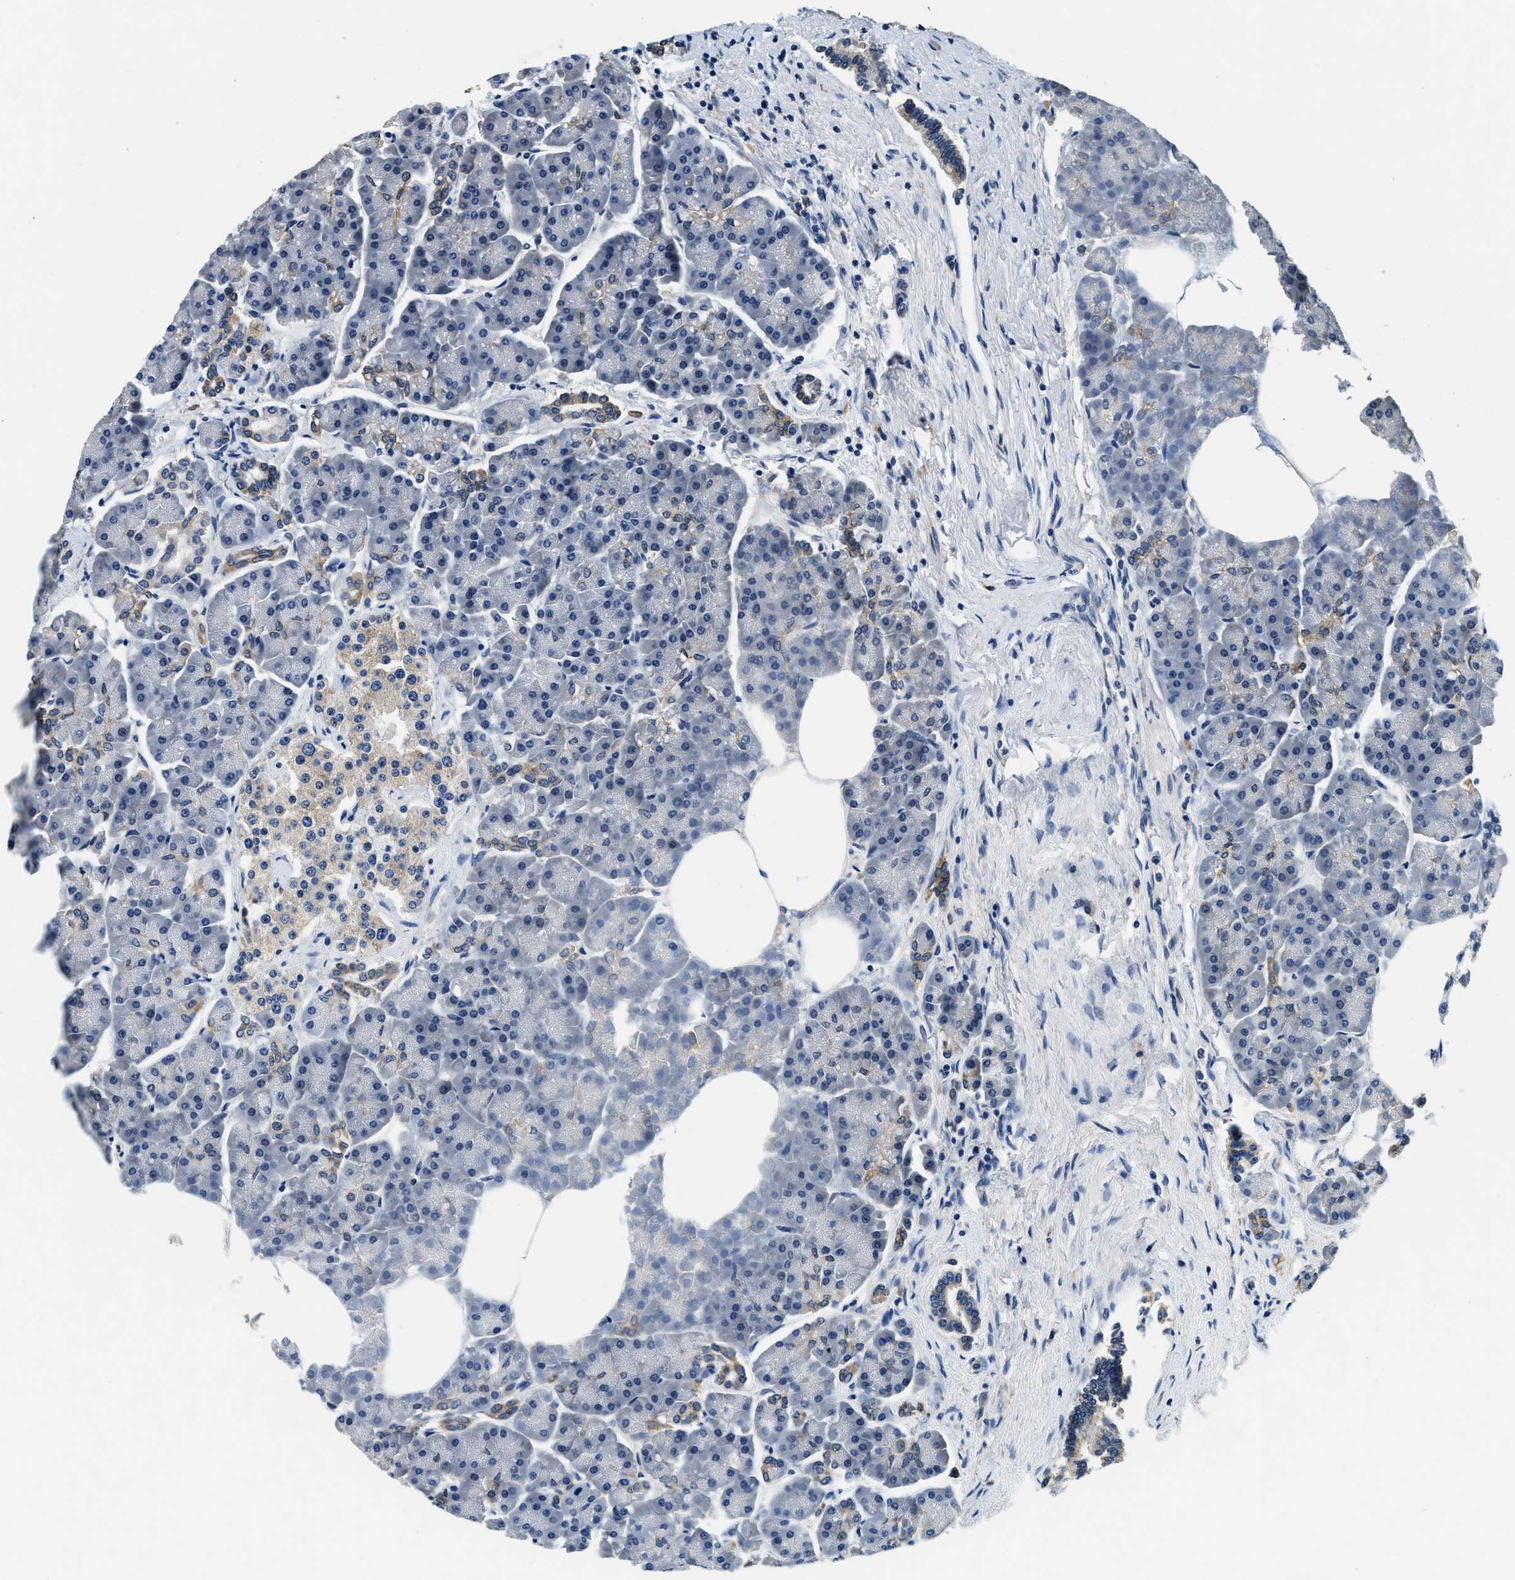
{"staining": {"intensity": "negative", "quantity": "none", "location": "none"}, "tissue": "pancreas", "cell_type": "Exocrine glandular cells", "image_type": "normal", "snomed": [{"axis": "morphology", "description": "Normal tissue, NOS"}, {"axis": "topography", "description": "Pancreas"}], "caption": "IHC micrograph of normal pancreas: human pancreas stained with DAB demonstrates no significant protein staining in exocrine glandular cells.", "gene": "ALDH3A2", "patient": {"sex": "female", "age": 70}}